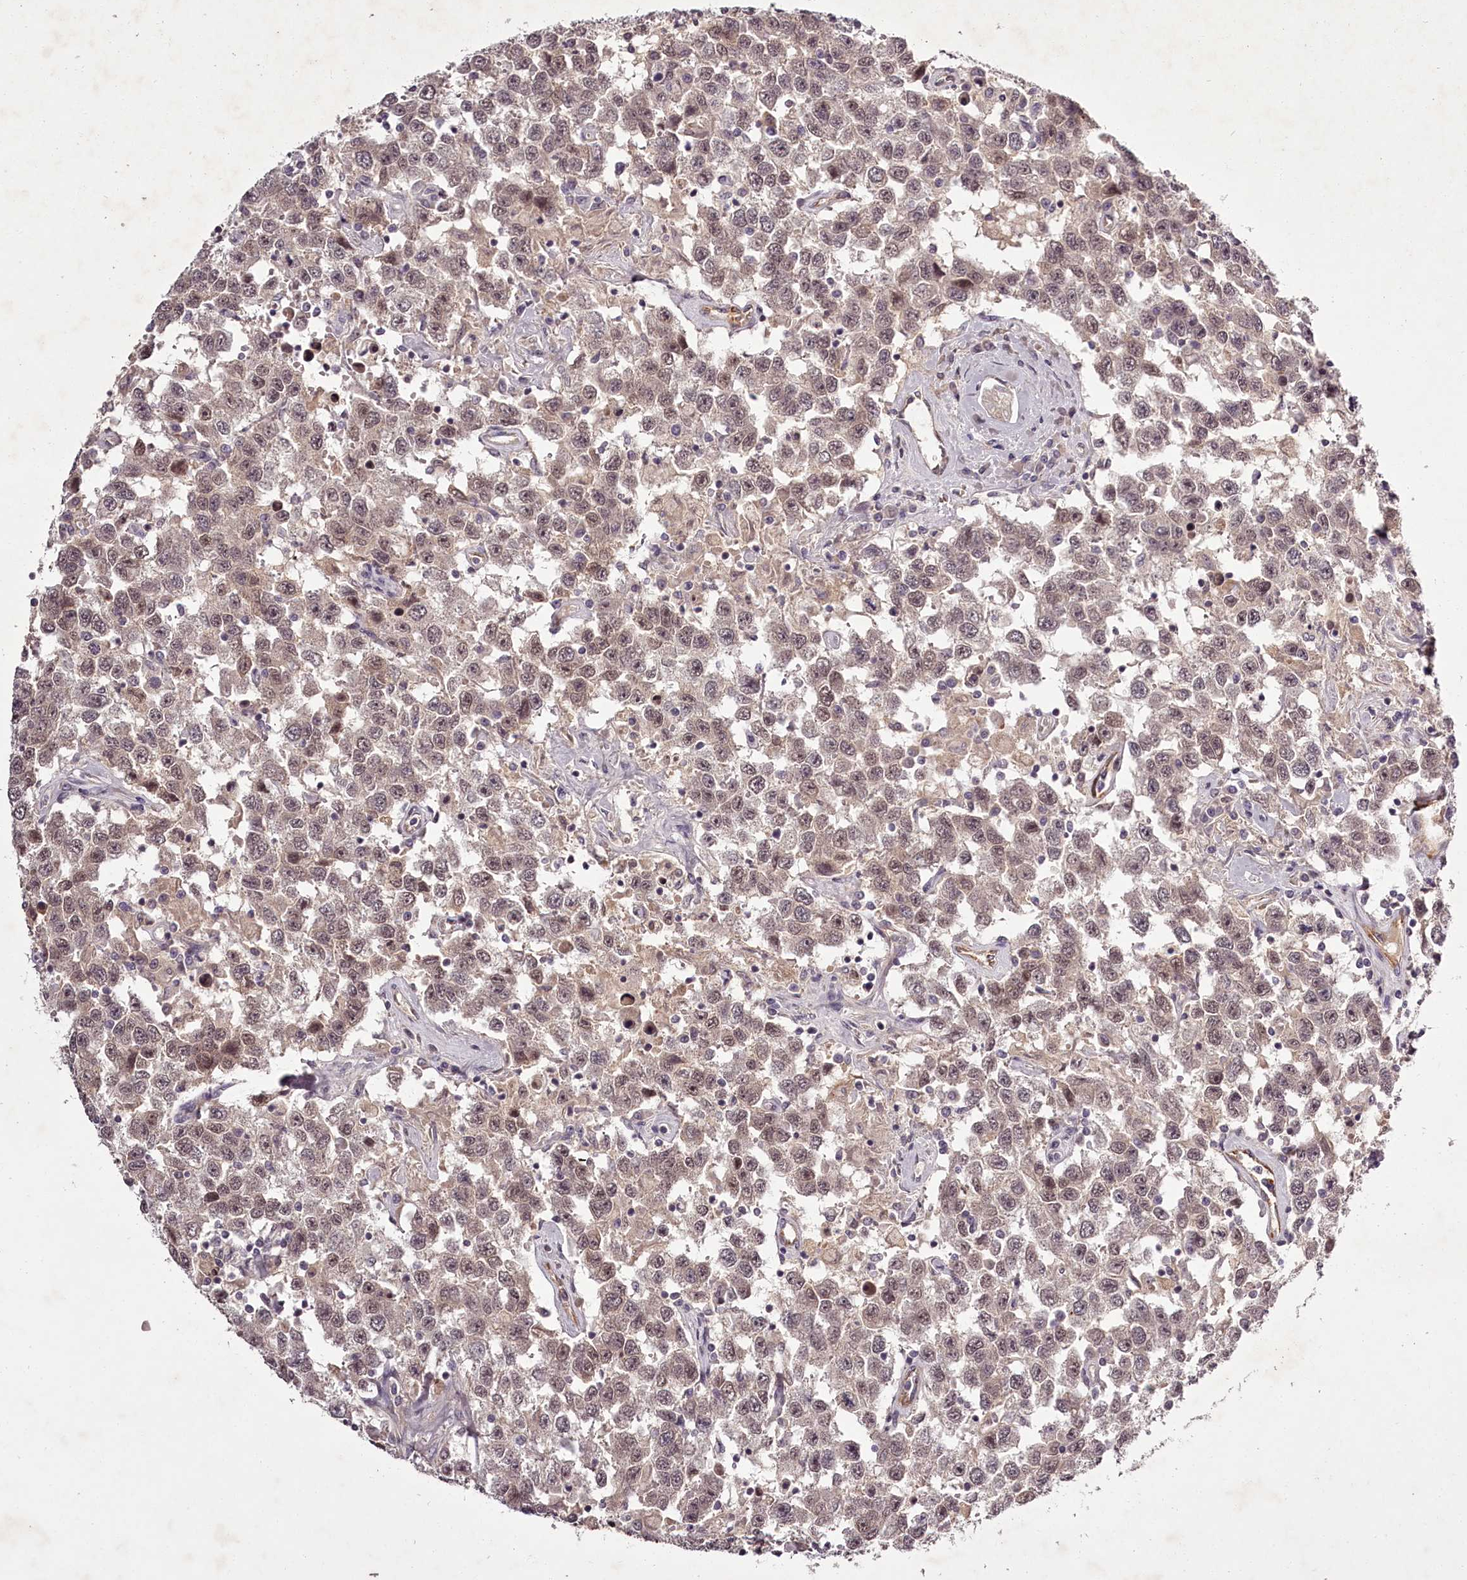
{"staining": {"intensity": "moderate", "quantity": ">75%", "location": "nuclear"}, "tissue": "testis cancer", "cell_type": "Tumor cells", "image_type": "cancer", "snomed": [{"axis": "morphology", "description": "Seminoma, NOS"}, {"axis": "topography", "description": "Testis"}], "caption": "Immunohistochemistry of seminoma (testis) exhibits medium levels of moderate nuclear positivity in approximately >75% of tumor cells. Using DAB (3,3'-diaminobenzidine) (brown) and hematoxylin (blue) stains, captured at high magnification using brightfield microscopy.", "gene": "RBMXL2", "patient": {"sex": "male", "age": 41}}